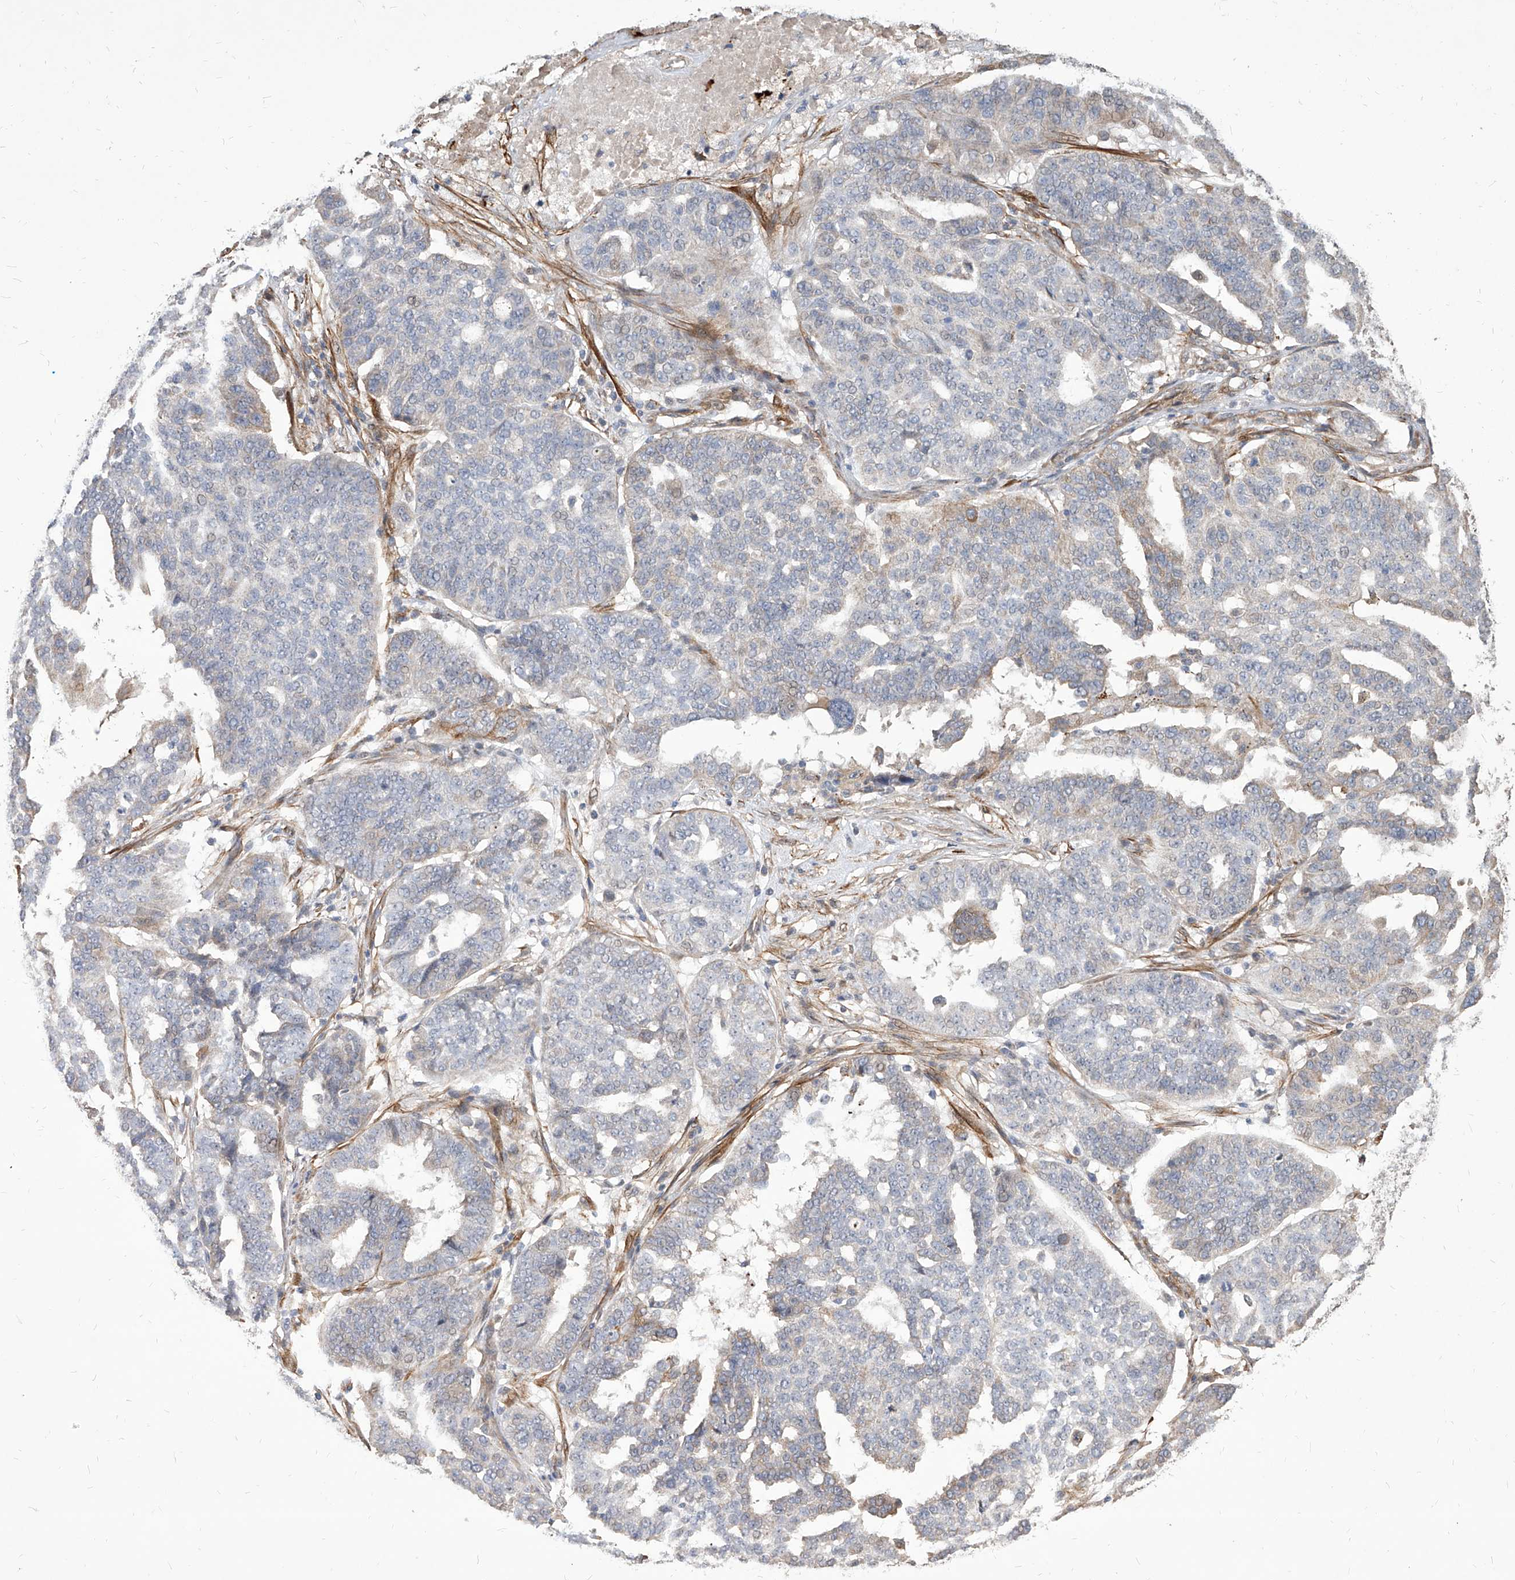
{"staining": {"intensity": "negative", "quantity": "none", "location": "none"}, "tissue": "ovarian cancer", "cell_type": "Tumor cells", "image_type": "cancer", "snomed": [{"axis": "morphology", "description": "Cystadenocarcinoma, serous, NOS"}, {"axis": "topography", "description": "Ovary"}], "caption": "Immunohistochemistry micrograph of serous cystadenocarcinoma (ovarian) stained for a protein (brown), which displays no expression in tumor cells.", "gene": "FAM83B", "patient": {"sex": "female", "age": 59}}